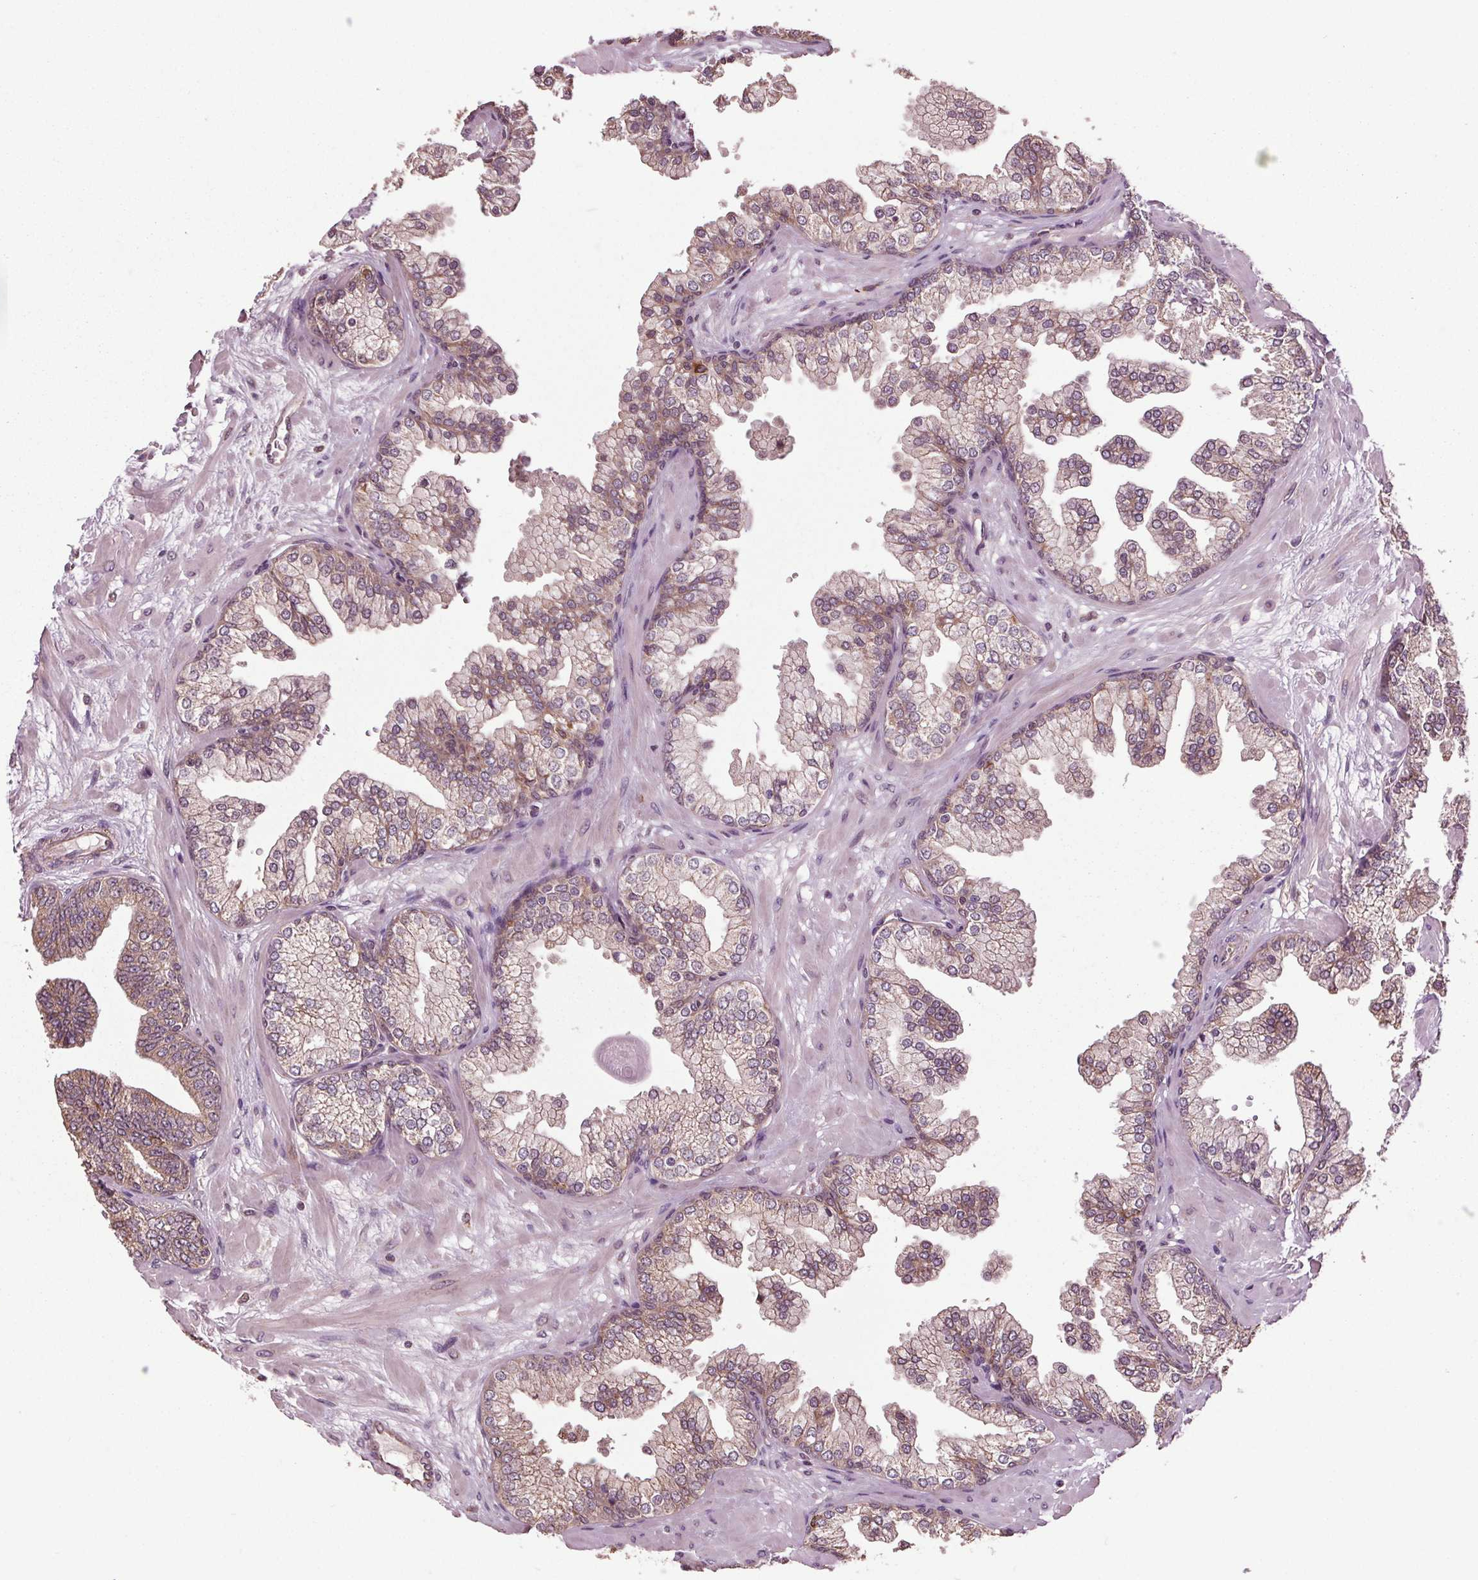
{"staining": {"intensity": "weak", "quantity": "25%-75%", "location": "cytoplasmic/membranous"}, "tissue": "prostate", "cell_type": "Glandular cells", "image_type": "normal", "snomed": [{"axis": "morphology", "description": "Normal tissue, NOS"}, {"axis": "topography", "description": "Prostate"}, {"axis": "topography", "description": "Peripheral nerve tissue"}], "caption": "Unremarkable prostate was stained to show a protein in brown. There is low levels of weak cytoplasmic/membranous expression in about 25%-75% of glandular cells.", "gene": "RNPEP", "patient": {"sex": "male", "age": 61}}